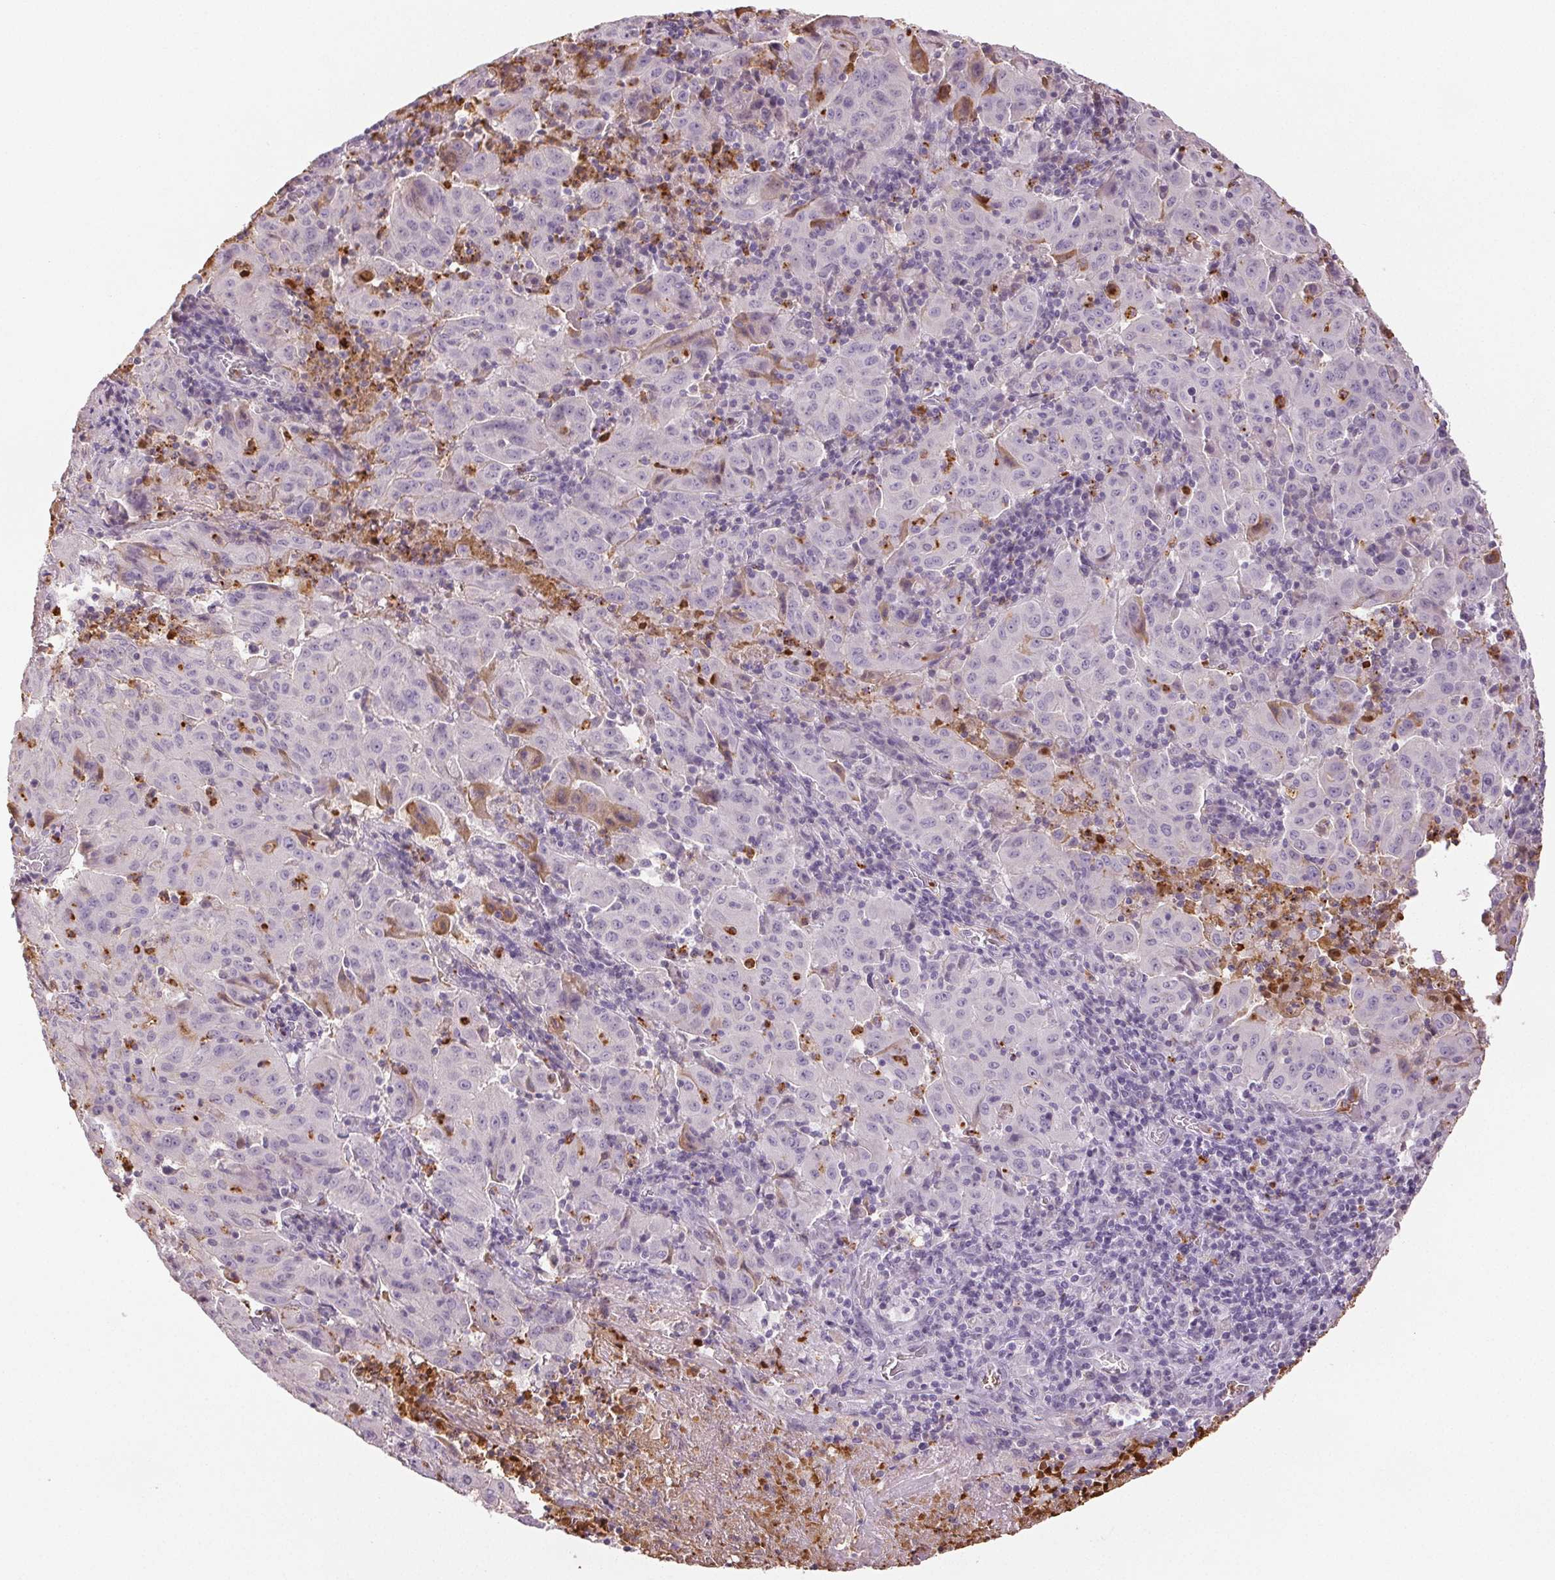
{"staining": {"intensity": "negative", "quantity": "none", "location": "none"}, "tissue": "pancreatic cancer", "cell_type": "Tumor cells", "image_type": "cancer", "snomed": [{"axis": "morphology", "description": "Adenocarcinoma, NOS"}, {"axis": "topography", "description": "Pancreas"}], "caption": "A histopathology image of pancreatic cancer (adenocarcinoma) stained for a protein displays no brown staining in tumor cells. (Stains: DAB (3,3'-diaminobenzidine) immunohistochemistry (IHC) with hematoxylin counter stain, Microscopy: brightfield microscopy at high magnification).", "gene": "LTF", "patient": {"sex": "male", "age": 63}}